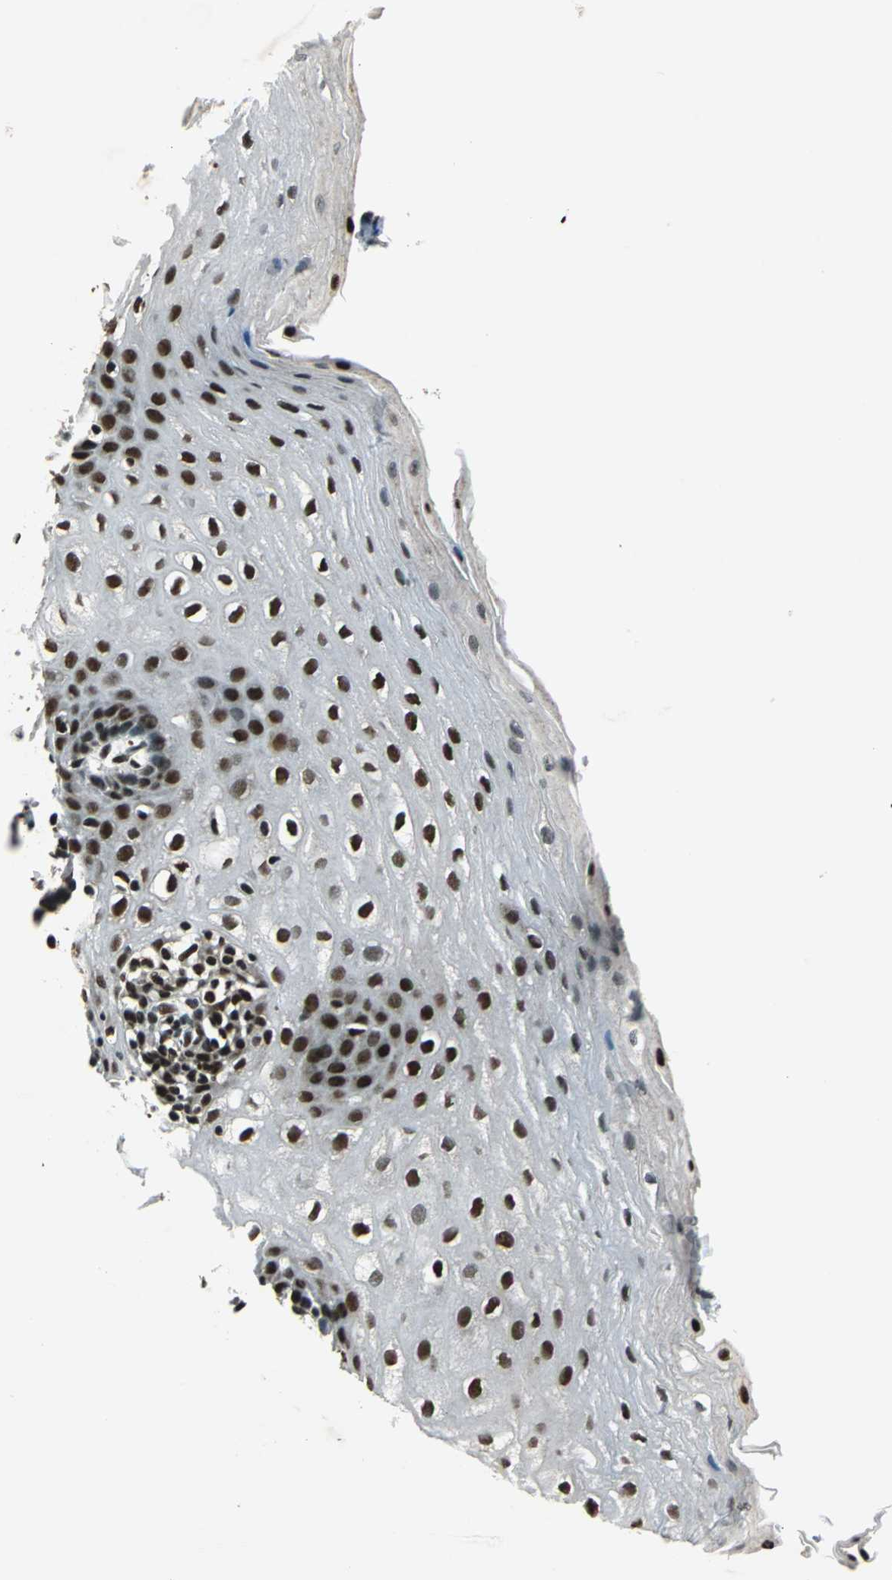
{"staining": {"intensity": "moderate", "quantity": ">75%", "location": "nuclear"}, "tissue": "esophagus", "cell_type": "Squamous epithelial cells", "image_type": "normal", "snomed": [{"axis": "morphology", "description": "Normal tissue, NOS"}, {"axis": "topography", "description": "Esophagus"}], "caption": "Immunohistochemistry (IHC) of normal esophagus demonstrates medium levels of moderate nuclear expression in about >75% of squamous epithelial cells.", "gene": "BCLAF1", "patient": {"sex": "male", "age": 48}}